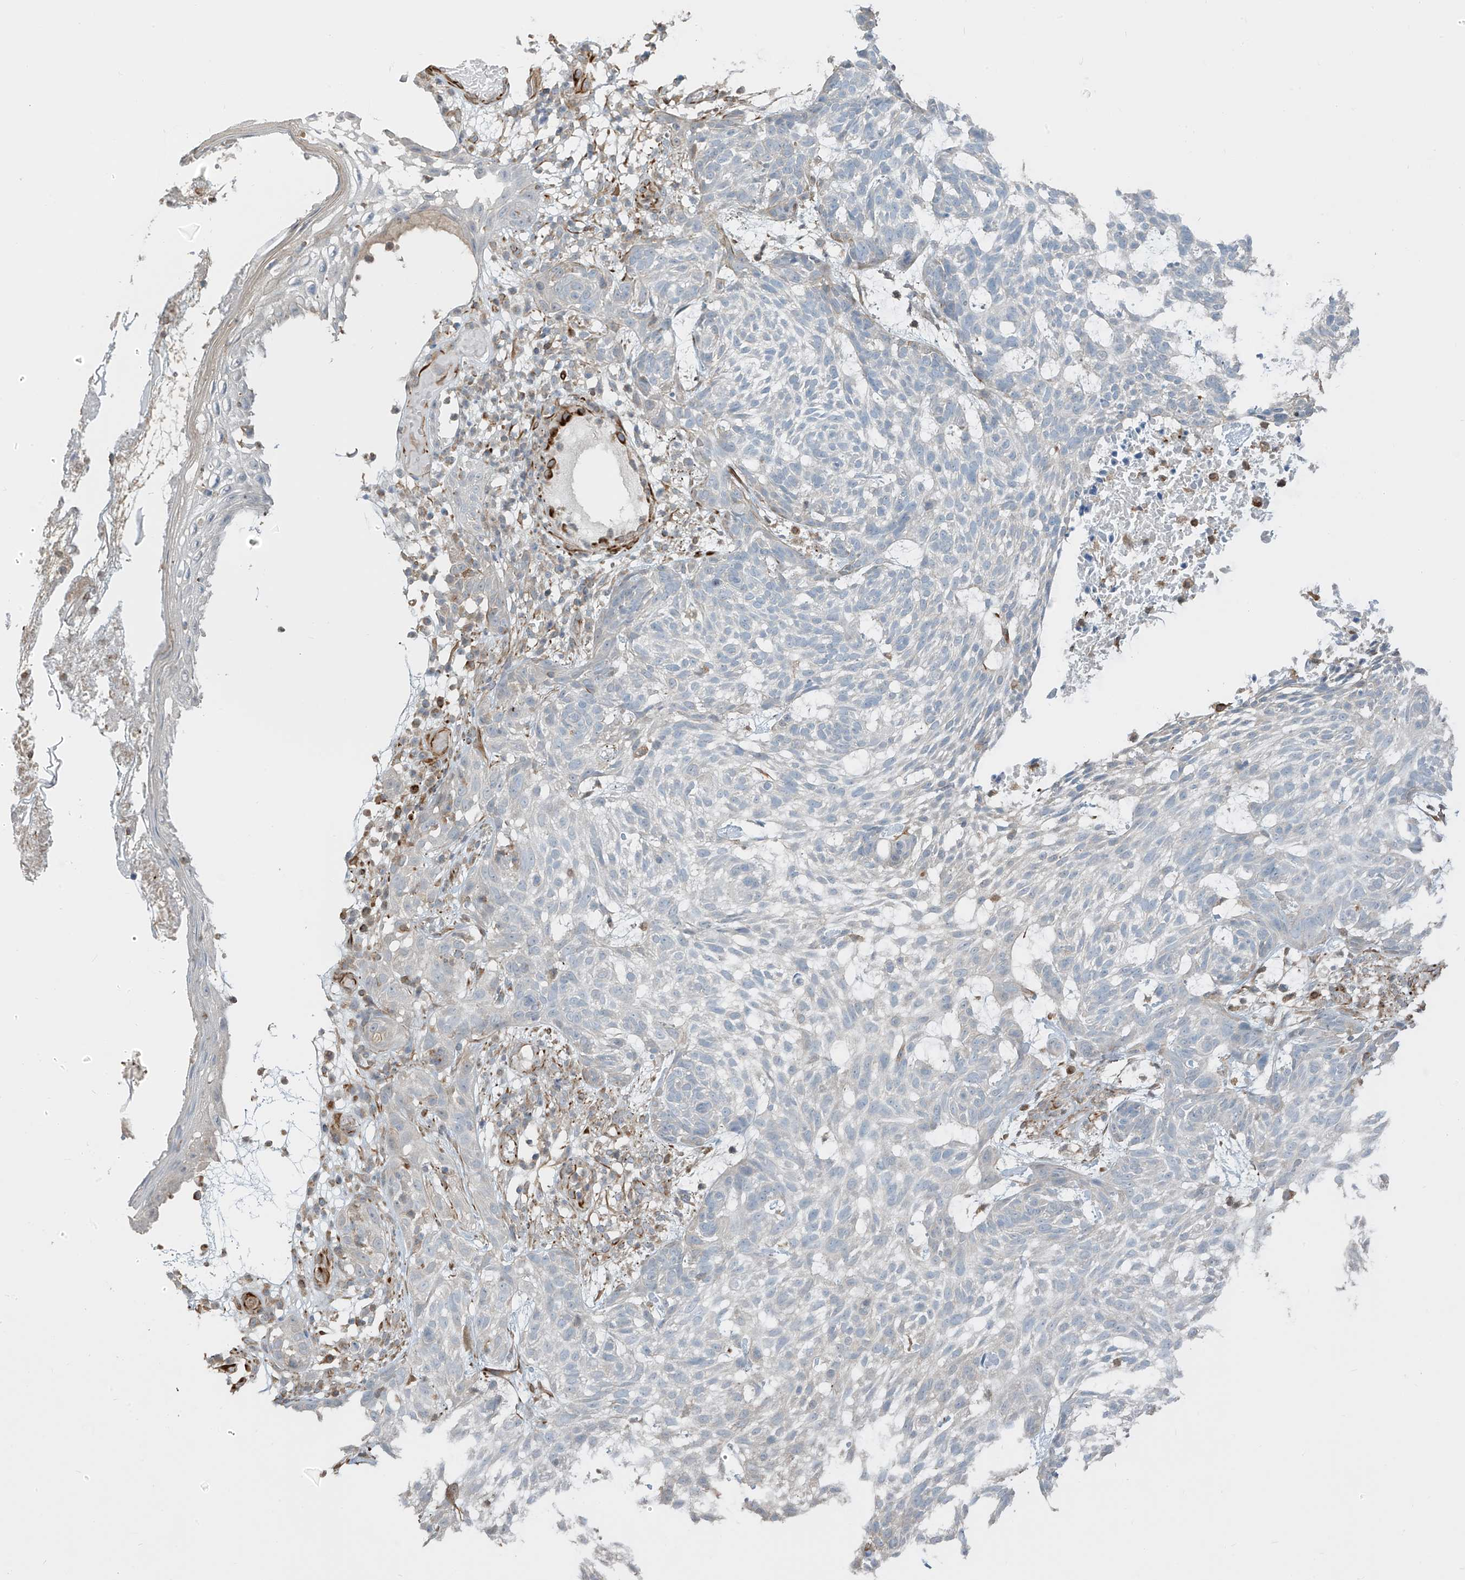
{"staining": {"intensity": "negative", "quantity": "none", "location": "none"}, "tissue": "skin cancer", "cell_type": "Tumor cells", "image_type": "cancer", "snomed": [{"axis": "morphology", "description": "Basal cell carcinoma"}, {"axis": "topography", "description": "Skin"}], "caption": "Immunohistochemistry micrograph of neoplastic tissue: human skin basal cell carcinoma stained with DAB (3,3'-diaminobenzidine) reveals no significant protein expression in tumor cells.", "gene": "SH3BGRL3", "patient": {"sex": "male", "age": 85}}